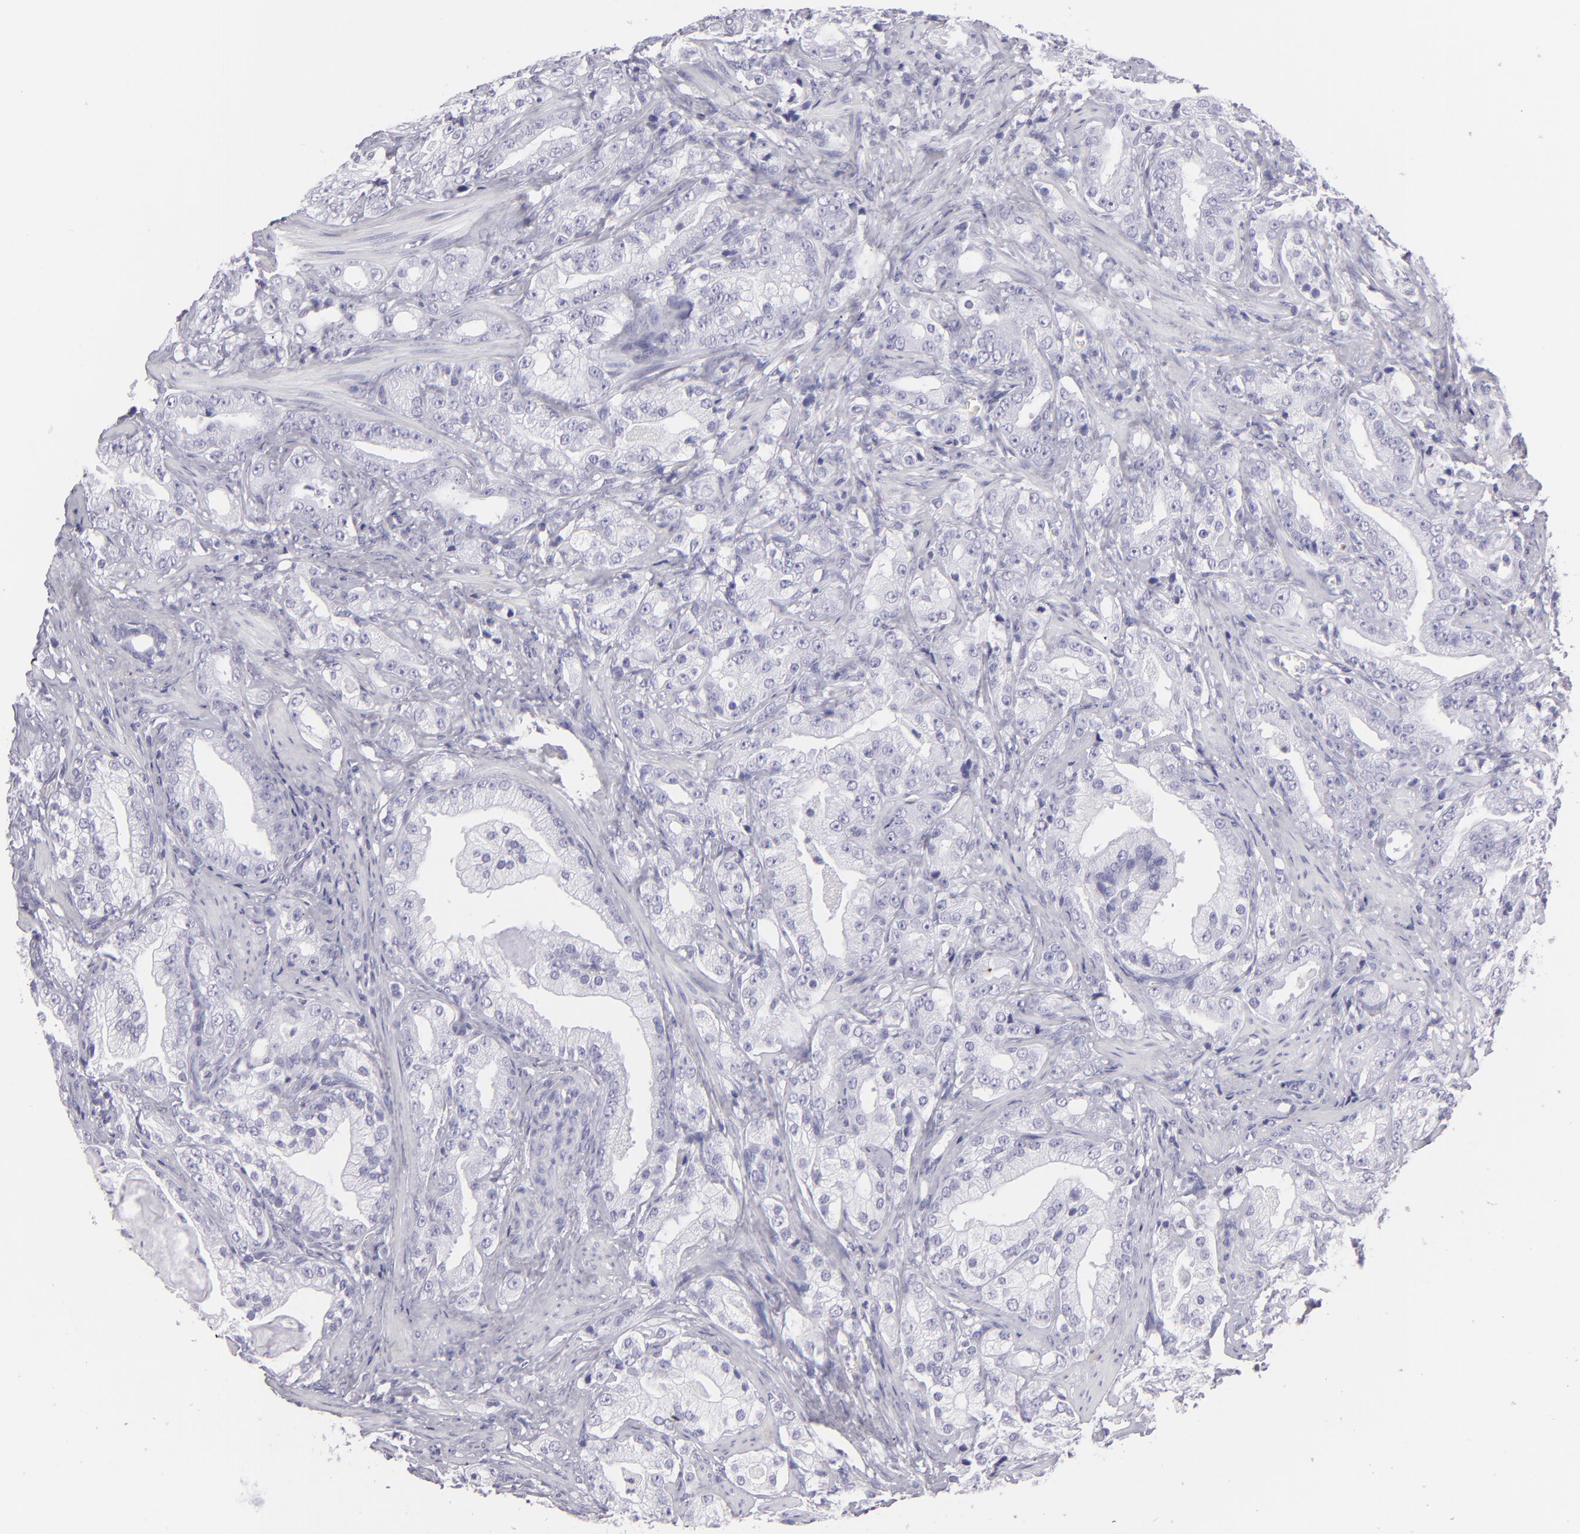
{"staining": {"intensity": "negative", "quantity": "none", "location": "none"}, "tissue": "prostate cancer", "cell_type": "Tumor cells", "image_type": "cancer", "snomed": [{"axis": "morphology", "description": "Adenocarcinoma, Low grade"}, {"axis": "topography", "description": "Prostate"}], "caption": "Human prostate cancer stained for a protein using immunohistochemistry (IHC) demonstrates no positivity in tumor cells.", "gene": "PVALB", "patient": {"sex": "male", "age": 59}}